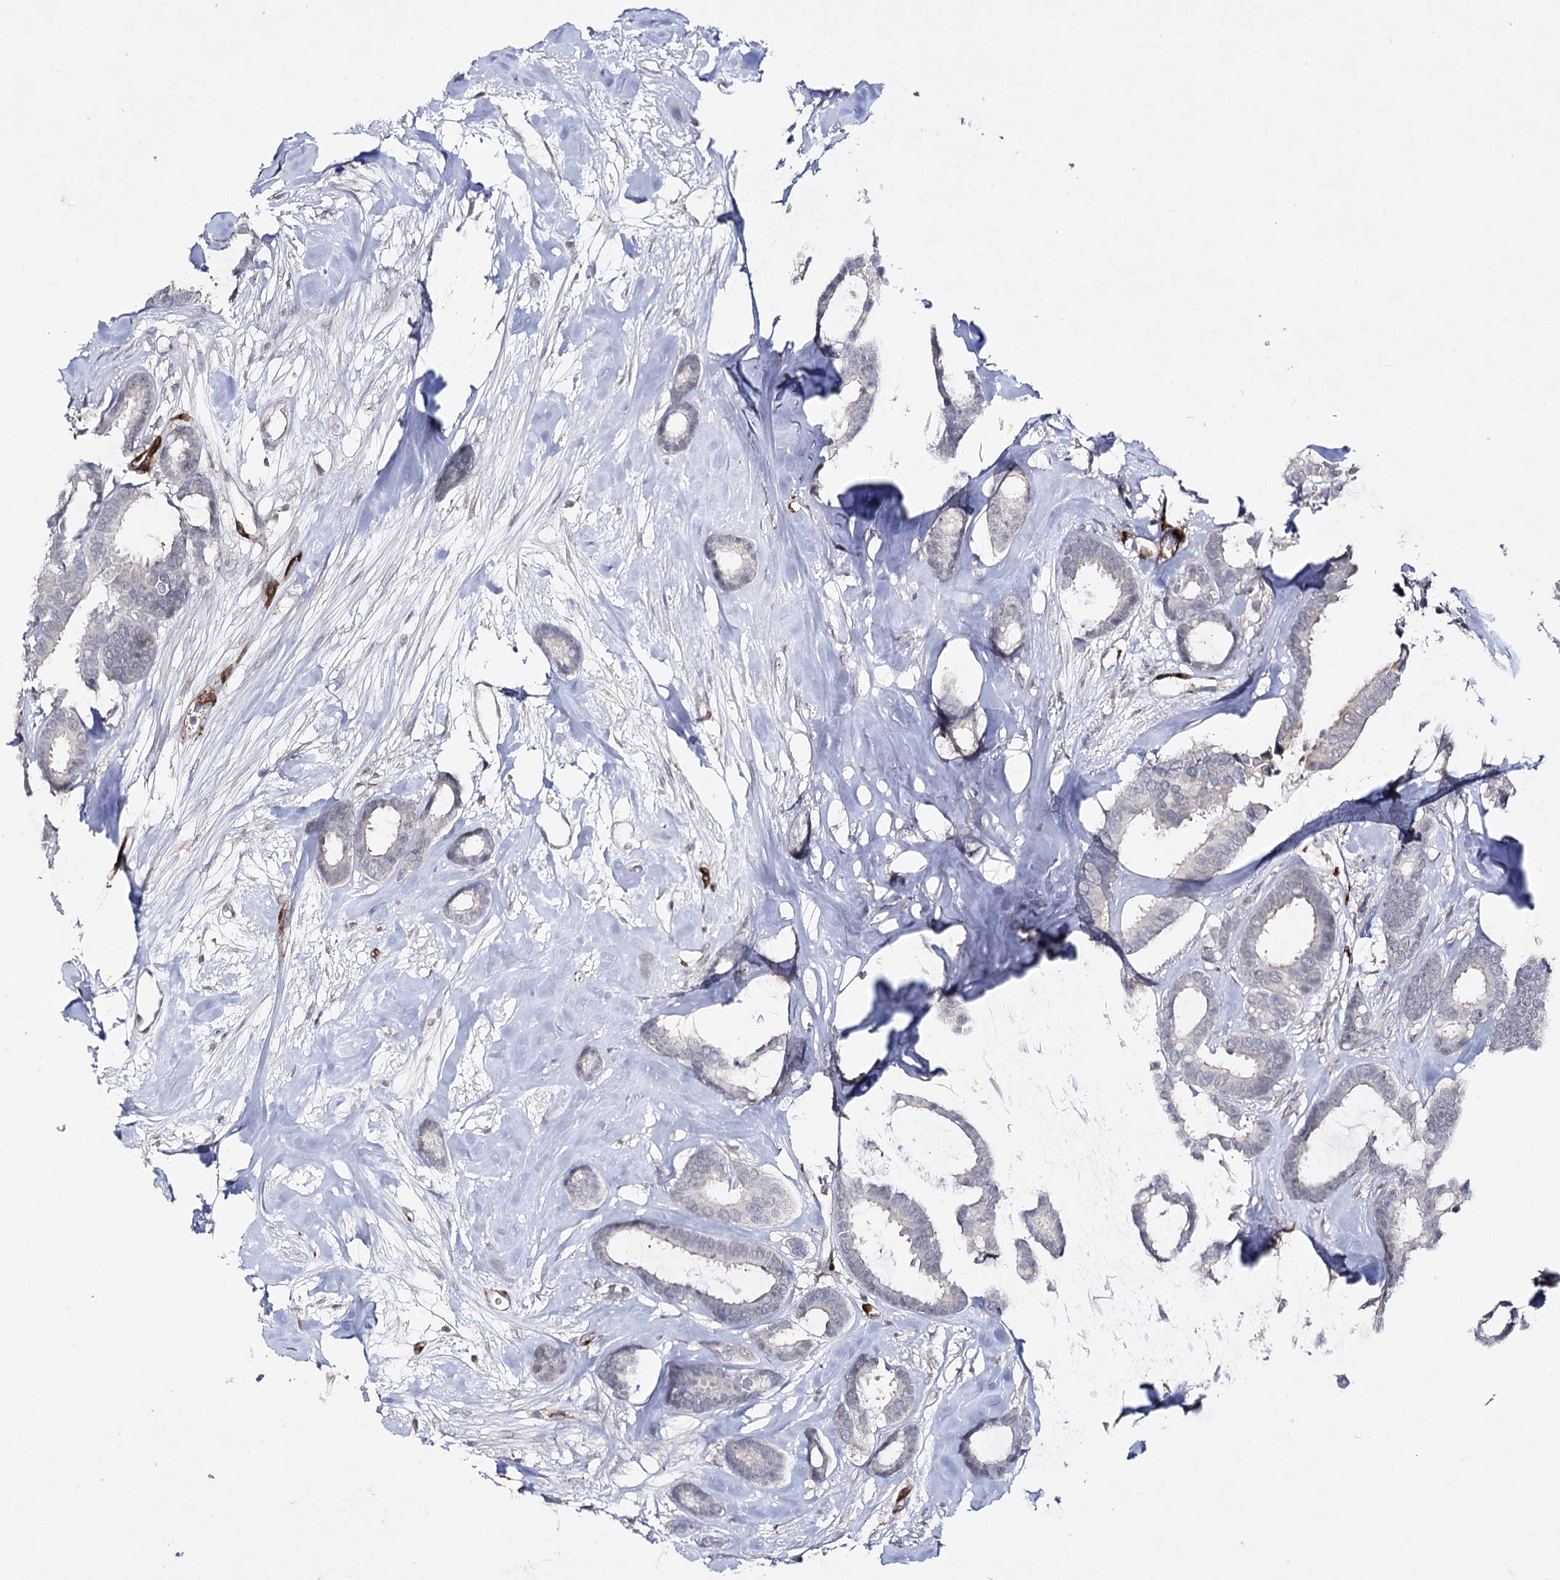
{"staining": {"intensity": "negative", "quantity": "none", "location": "none"}, "tissue": "breast cancer", "cell_type": "Tumor cells", "image_type": "cancer", "snomed": [{"axis": "morphology", "description": "Duct carcinoma"}, {"axis": "topography", "description": "Breast"}], "caption": "Human infiltrating ductal carcinoma (breast) stained for a protein using IHC exhibits no staining in tumor cells.", "gene": "HSD11B2", "patient": {"sex": "female", "age": 87}}